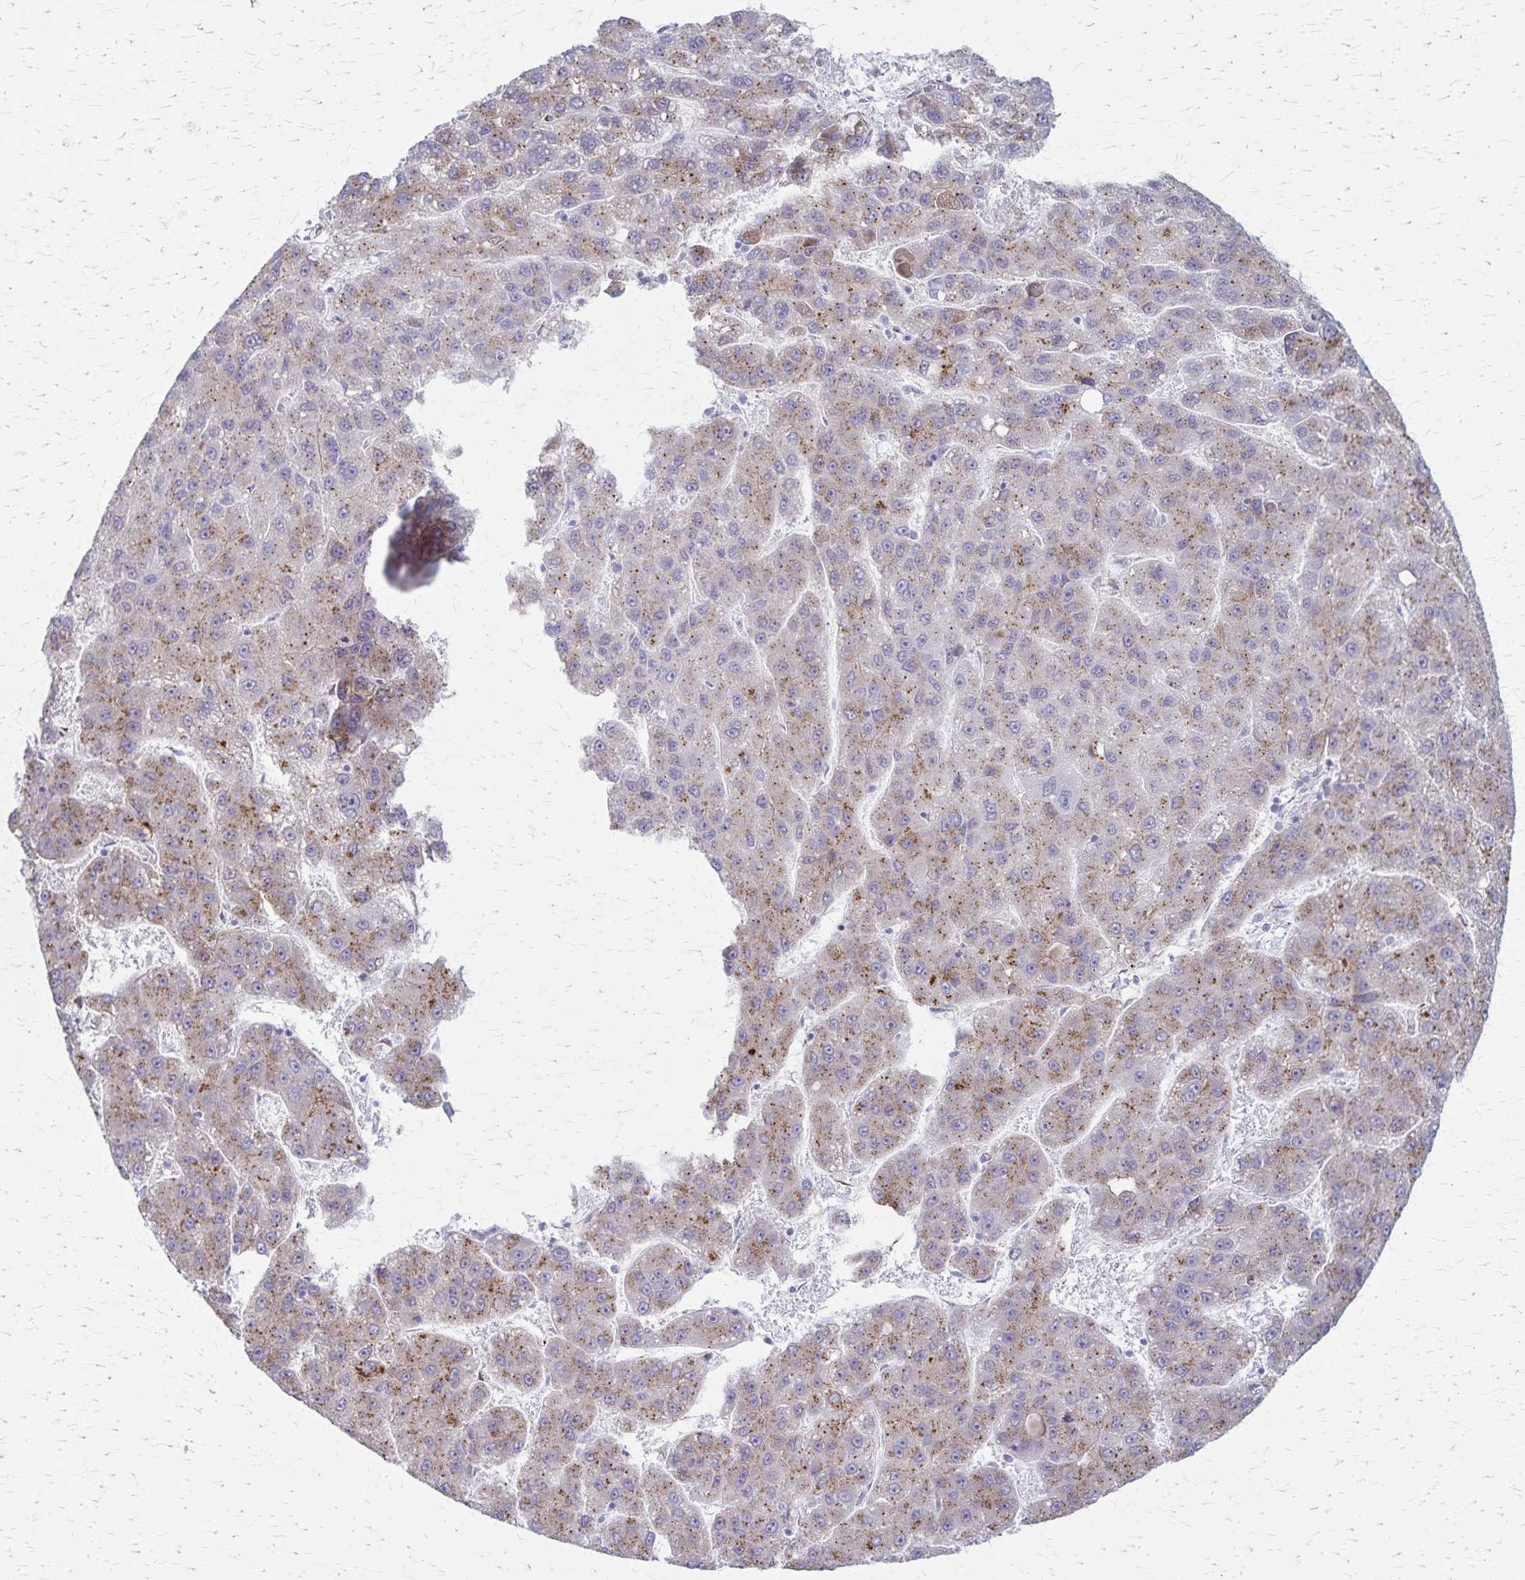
{"staining": {"intensity": "moderate", "quantity": "25%-75%", "location": "cytoplasmic/membranous"}, "tissue": "liver cancer", "cell_type": "Tumor cells", "image_type": "cancer", "snomed": [{"axis": "morphology", "description": "Carcinoma, Hepatocellular, NOS"}, {"axis": "topography", "description": "Liver"}], "caption": "Immunohistochemistry (IHC) staining of liver hepatocellular carcinoma, which demonstrates medium levels of moderate cytoplasmic/membranous positivity in about 25%-75% of tumor cells indicating moderate cytoplasmic/membranous protein positivity. The staining was performed using DAB (brown) for protein detection and nuclei were counterstained in hematoxylin (blue).", "gene": "MCFD2", "patient": {"sex": "female", "age": 82}}